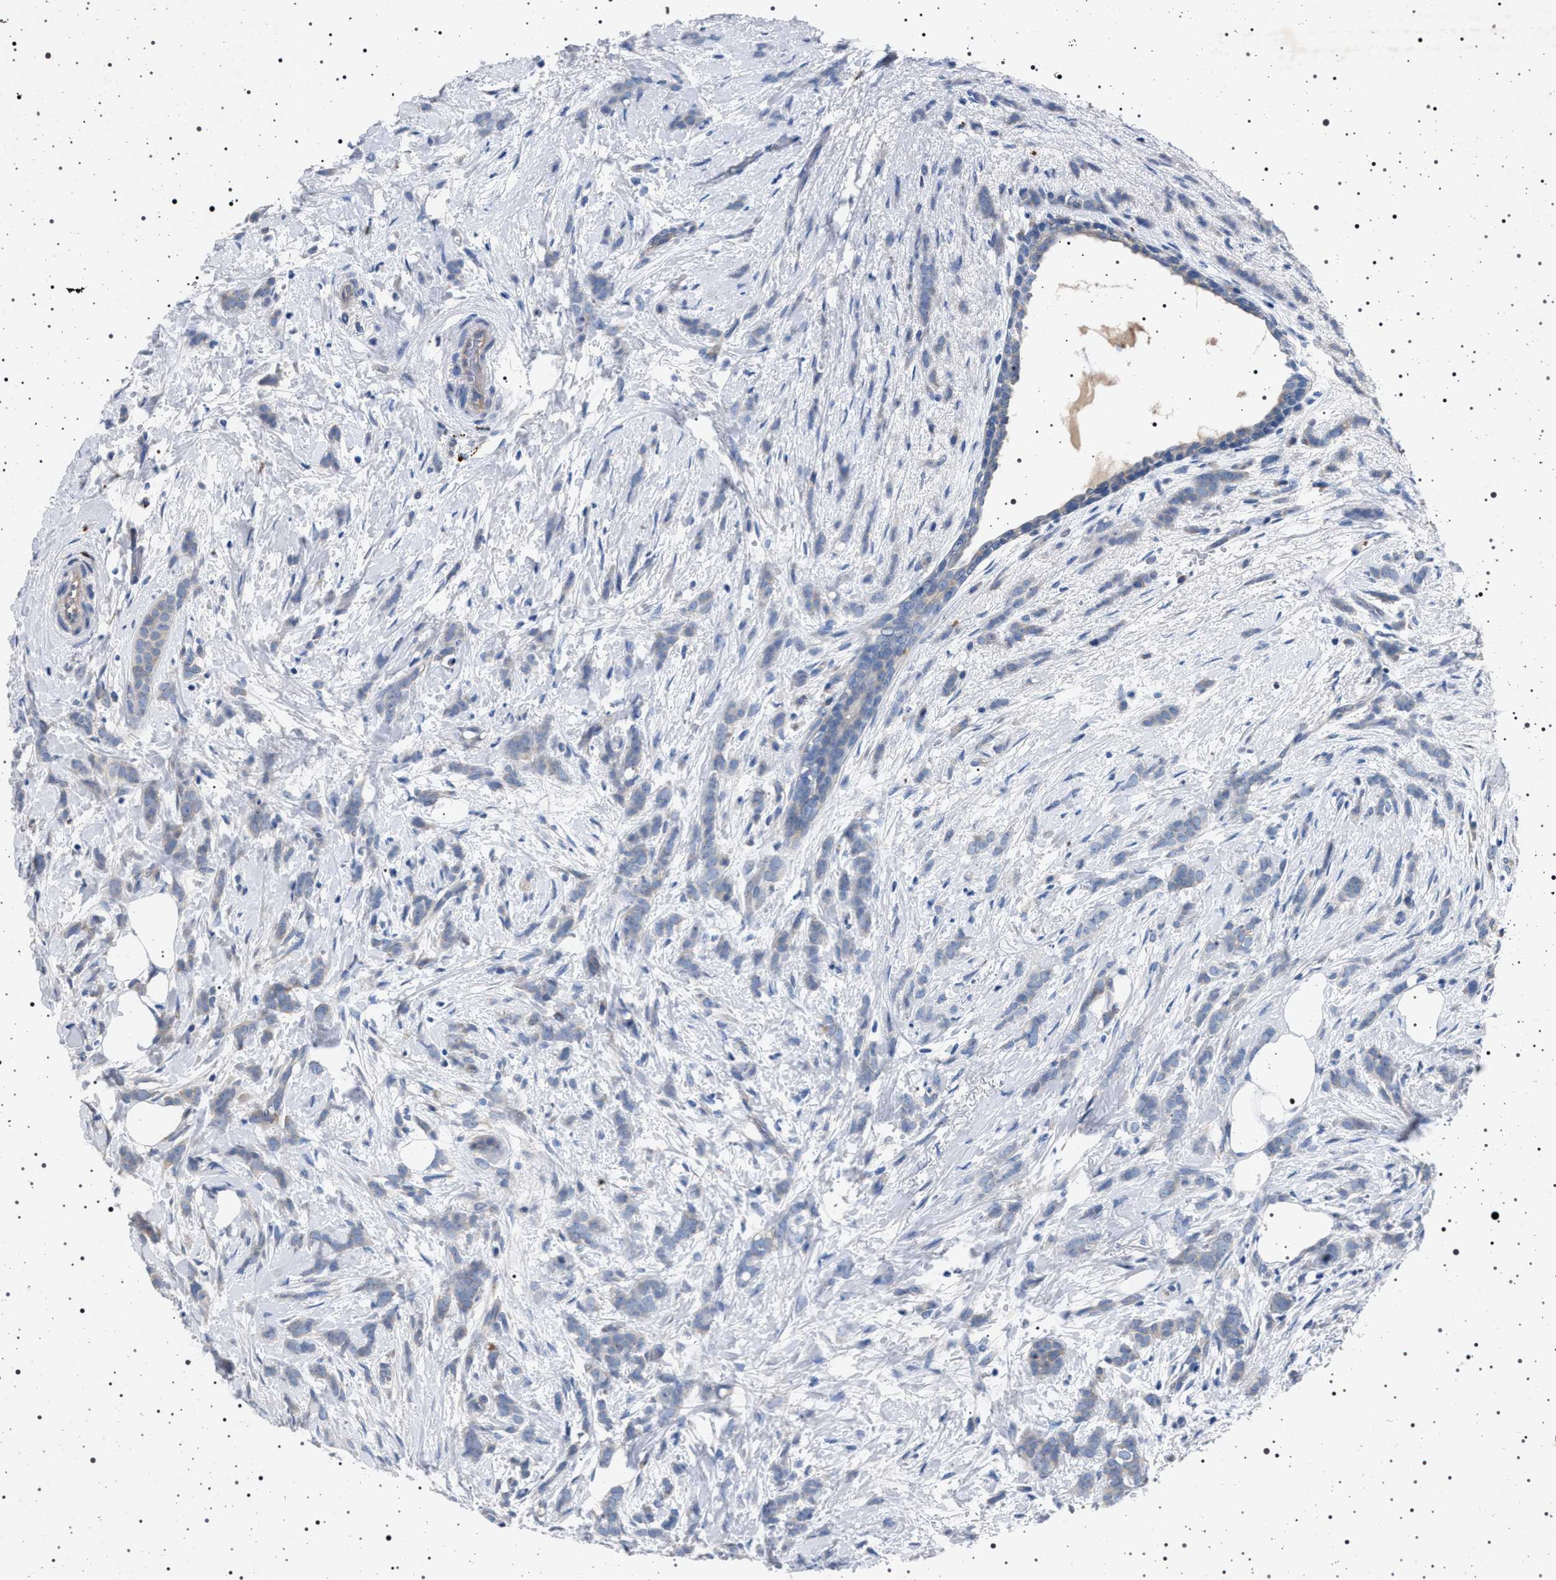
{"staining": {"intensity": "negative", "quantity": "none", "location": "none"}, "tissue": "breast cancer", "cell_type": "Tumor cells", "image_type": "cancer", "snomed": [{"axis": "morphology", "description": "Lobular carcinoma, in situ"}, {"axis": "morphology", "description": "Lobular carcinoma"}, {"axis": "topography", "description": "Breast"}], "caption": "This image is of breast lobular carcinoma stained with immunohistochemistry to label a protein in brown with the nuclei are counter-stained blue. There is no staining in tumor cells.", "gene": "NAT9", "patient": {"sex": "female", "age": 41}}